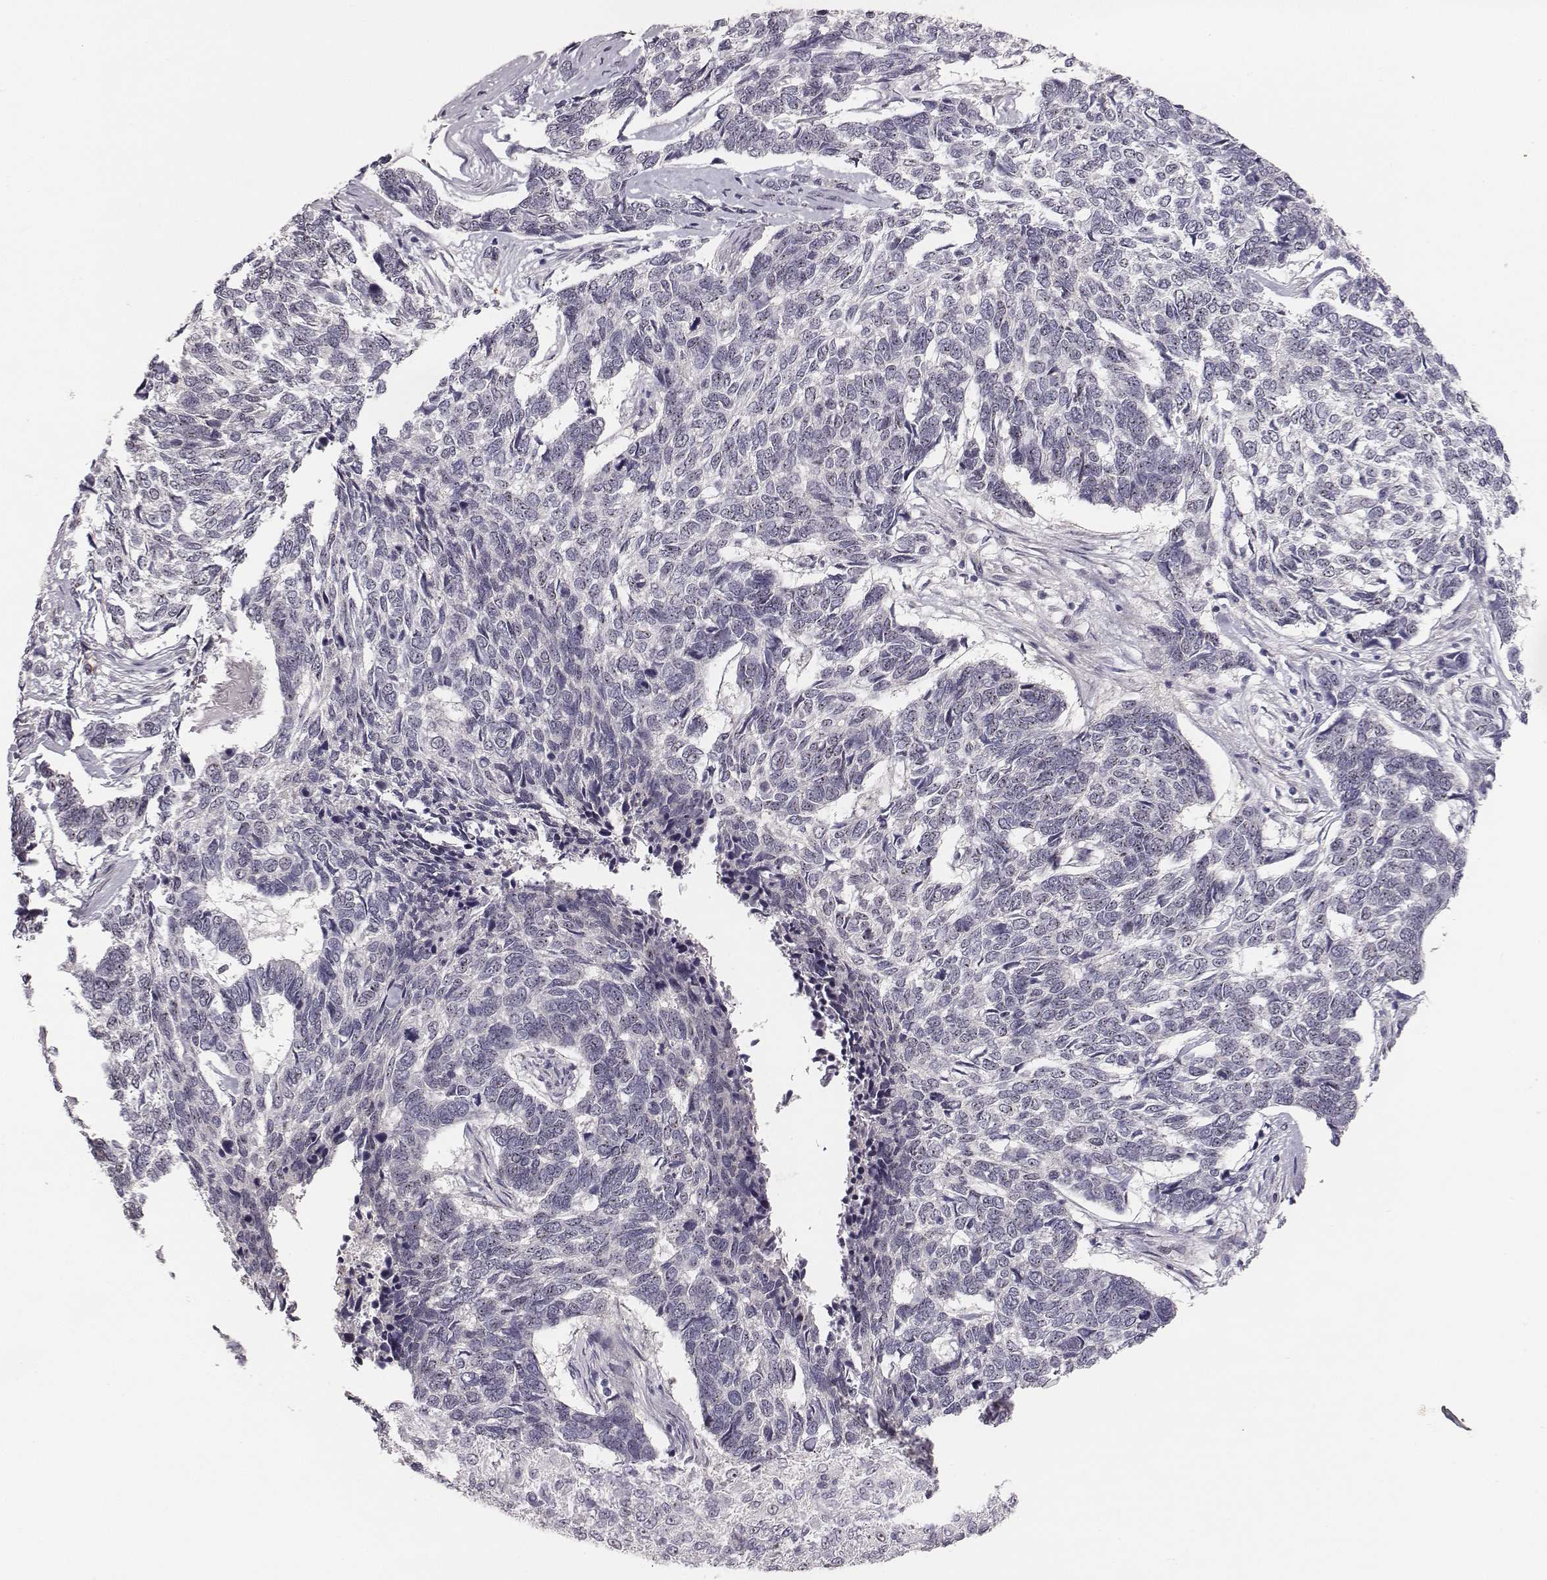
{"staining": {"intensity": "negative", "quantity": "none", "location": "none"}, "tissue": "skin cancer", "cell_type": "Tumor cells", "image_type": "cancer", "snomed": [{"axis": "morphology", "description": "Basal cell carcinoma"}, {"axis": "topography", "description": "Skin"}], "caption": "Immunohistochemistry (IHC) histopathology image of skin basal cell carcinoma stained for a protein (brown), which shows no positivity in tumor cells.", "gene": "NIFK", "patient": {"sex": "female", "age": 65}}